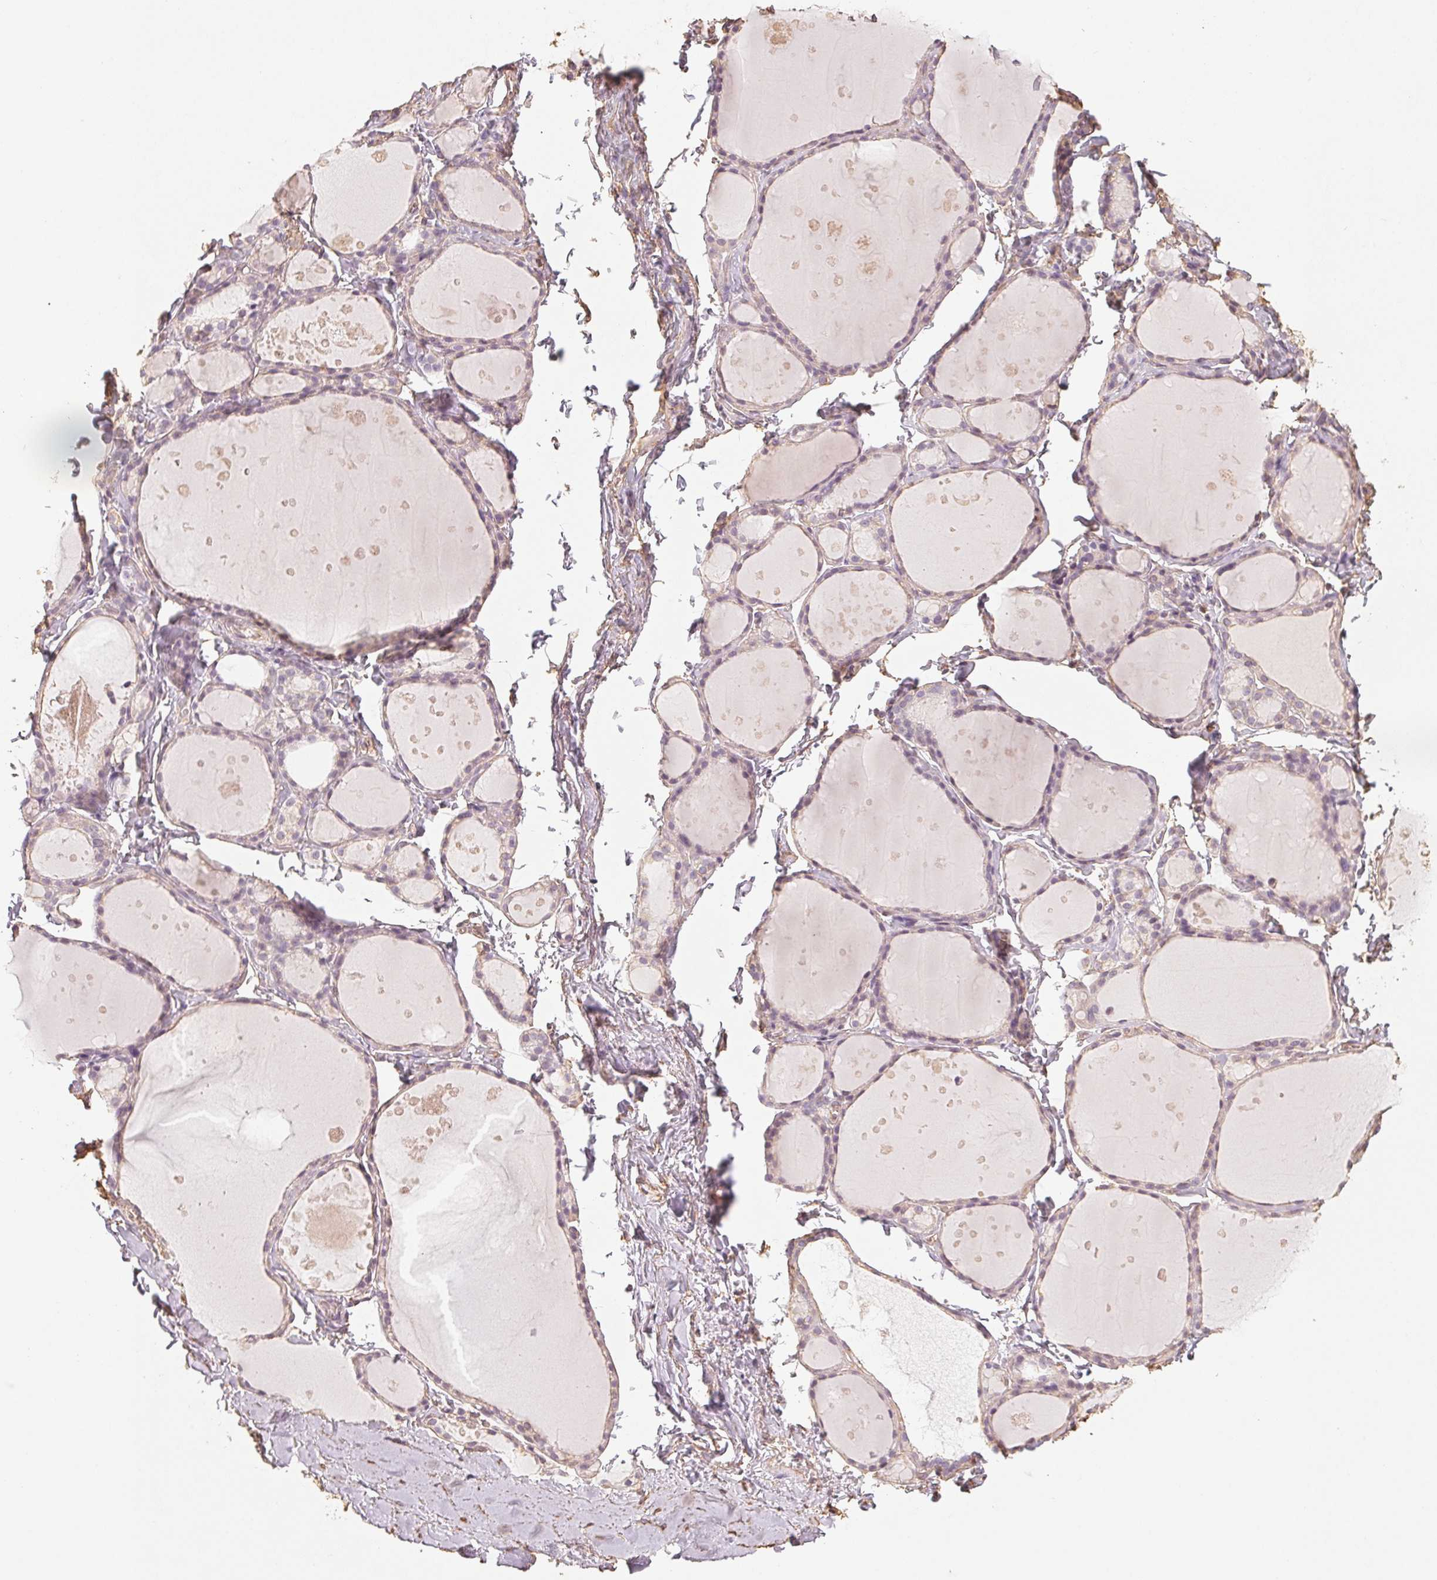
{"staining": {"intensity": "weak", "quantity": "<25%", "location": "cytoplasmic/membranous"}, "tissue": "thyroid gland", "cell_type": "Glandular cells", "image_type": "normal", "snomed": [{"axis": "morphology", "description": "Normal tissue, NOS"}, {"axis": "topography", "description": "Thyroid gland"}], "caption": "Protein analysis of normal thyroid gland shows no significant expression in glandular cells.", "gene": "COL7A1", "patient": {"sex": "male", "age": 68}}